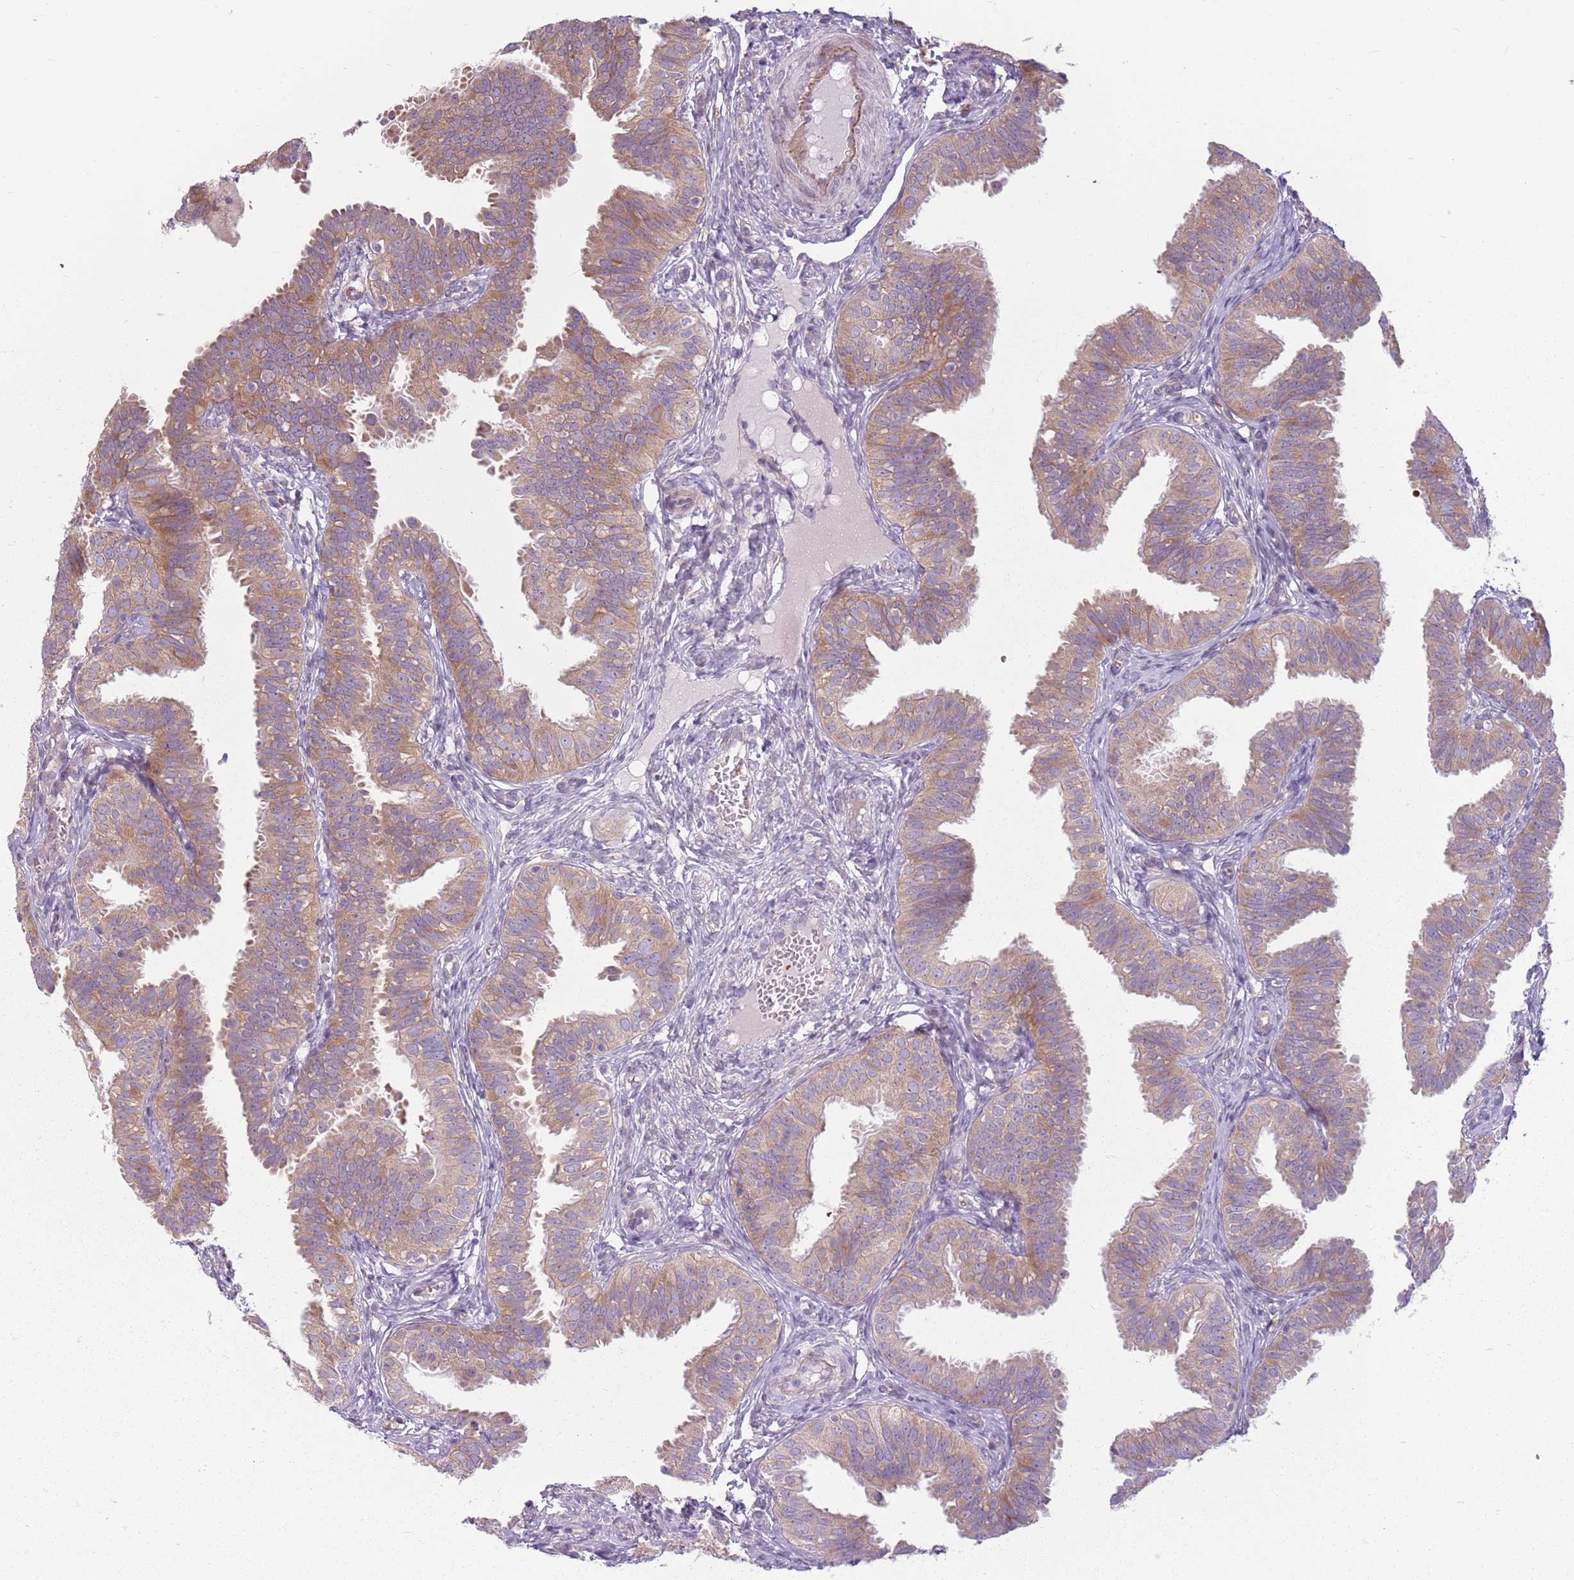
{"staining": {"intensity": "weak", "quantity": ">75%", "location": "cytoplasmic/membranous"}, "tissue": "fallopian tube", "cell_type": "Glandular cells", "image_type": "normal", "snomed": [{"axis": "morphology", "description": "Normal tissue, NOS"}, {"axis": "topography", "description": "Fallopian tube"}], "caption": "About >75% of glandular cells in benign human fallopian tube exhibit weak cytoplasmic/membranous protein staining as visualized by brown immunohistochemical staining.", "gene": "HSPA14", "patient": {"sex": "female", "age": 35}}